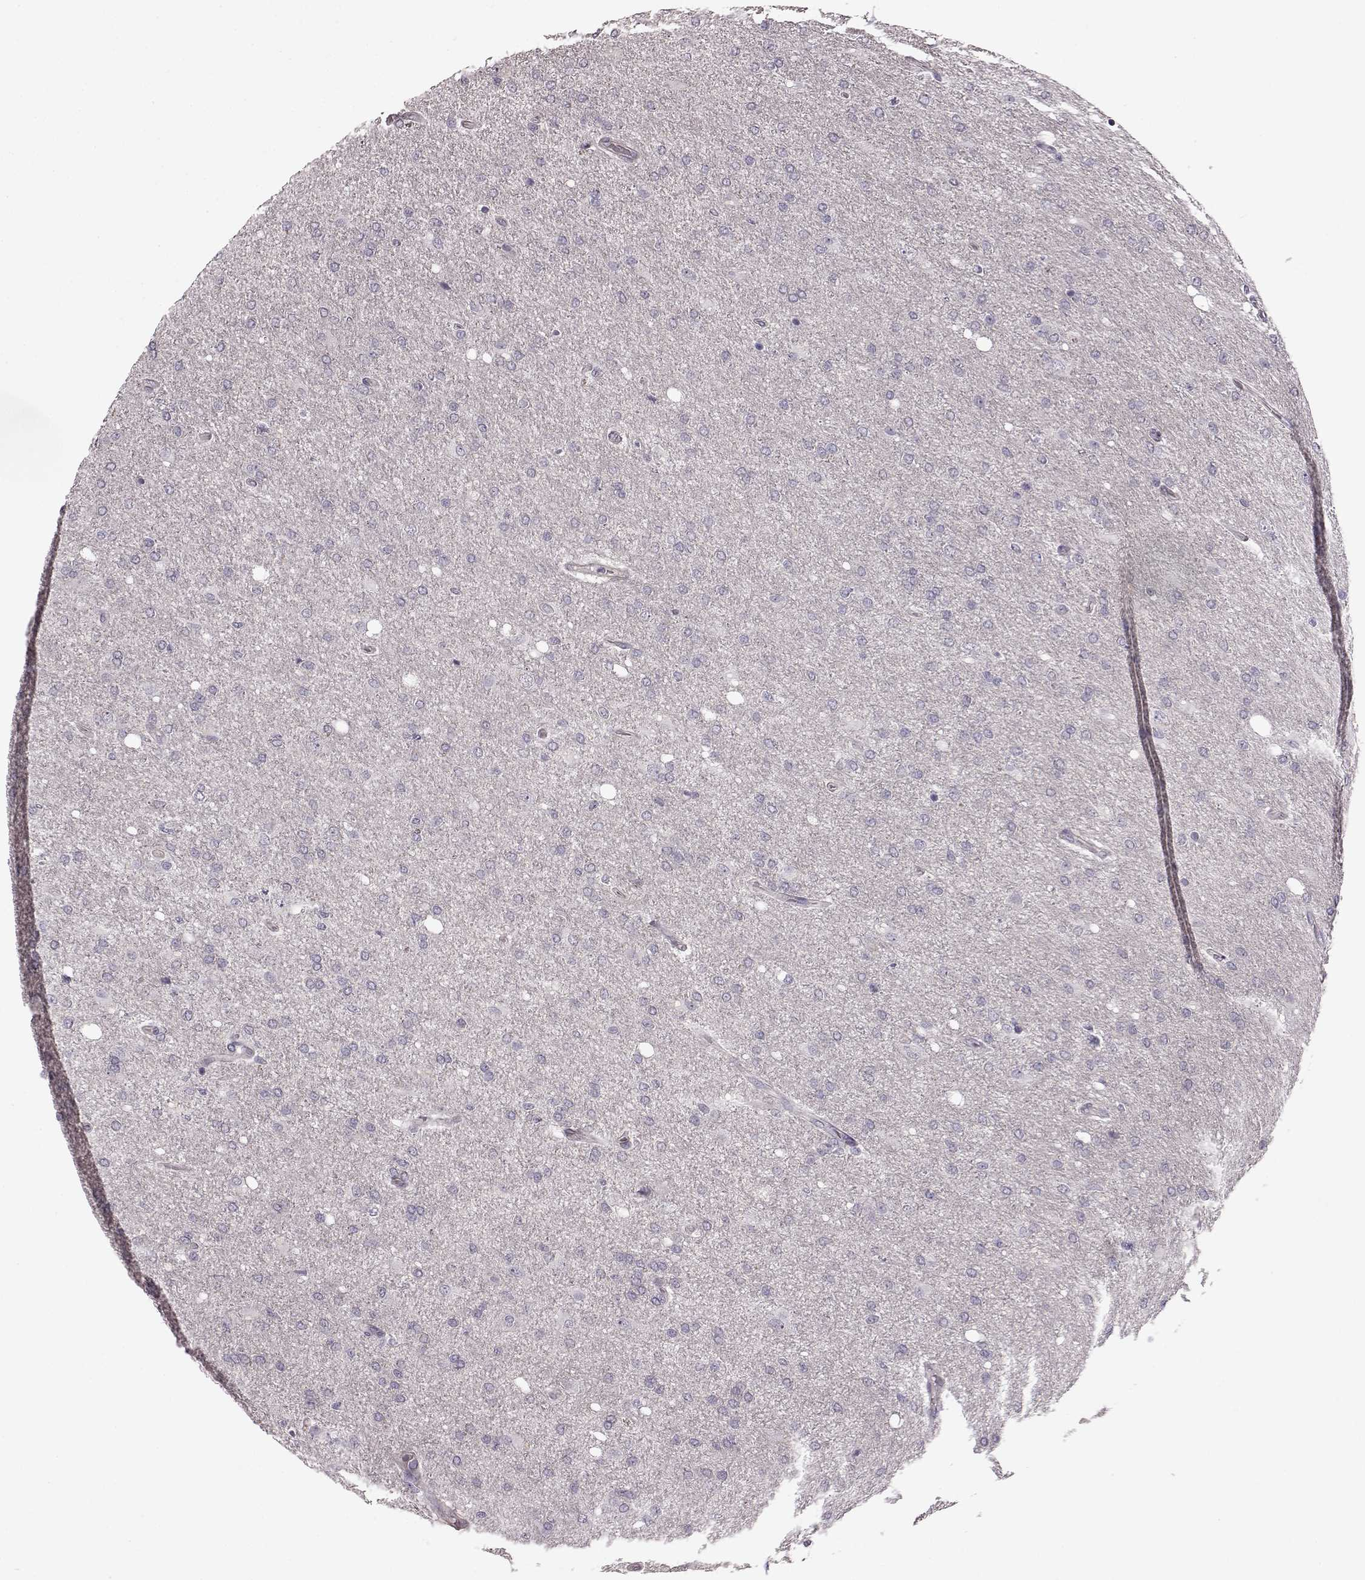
{"staining": {"intensity": "negative", "quantity": "none", "location": "none"}, "tissue": "glioma", "cell_type": "Tumor cells", "image_type": "cancer", "snomed": [{"axis": "morphology", "description": "Glioma, malignant, High grade"}, {"axis": "topography", "description": "Cerebral cortex"}], "caption": "Immunohistochemical staining of glioma exhibits no significant staining in tumor cells.", "gene": "GRK1", "patient": {"sex": "male", "age": 70}}